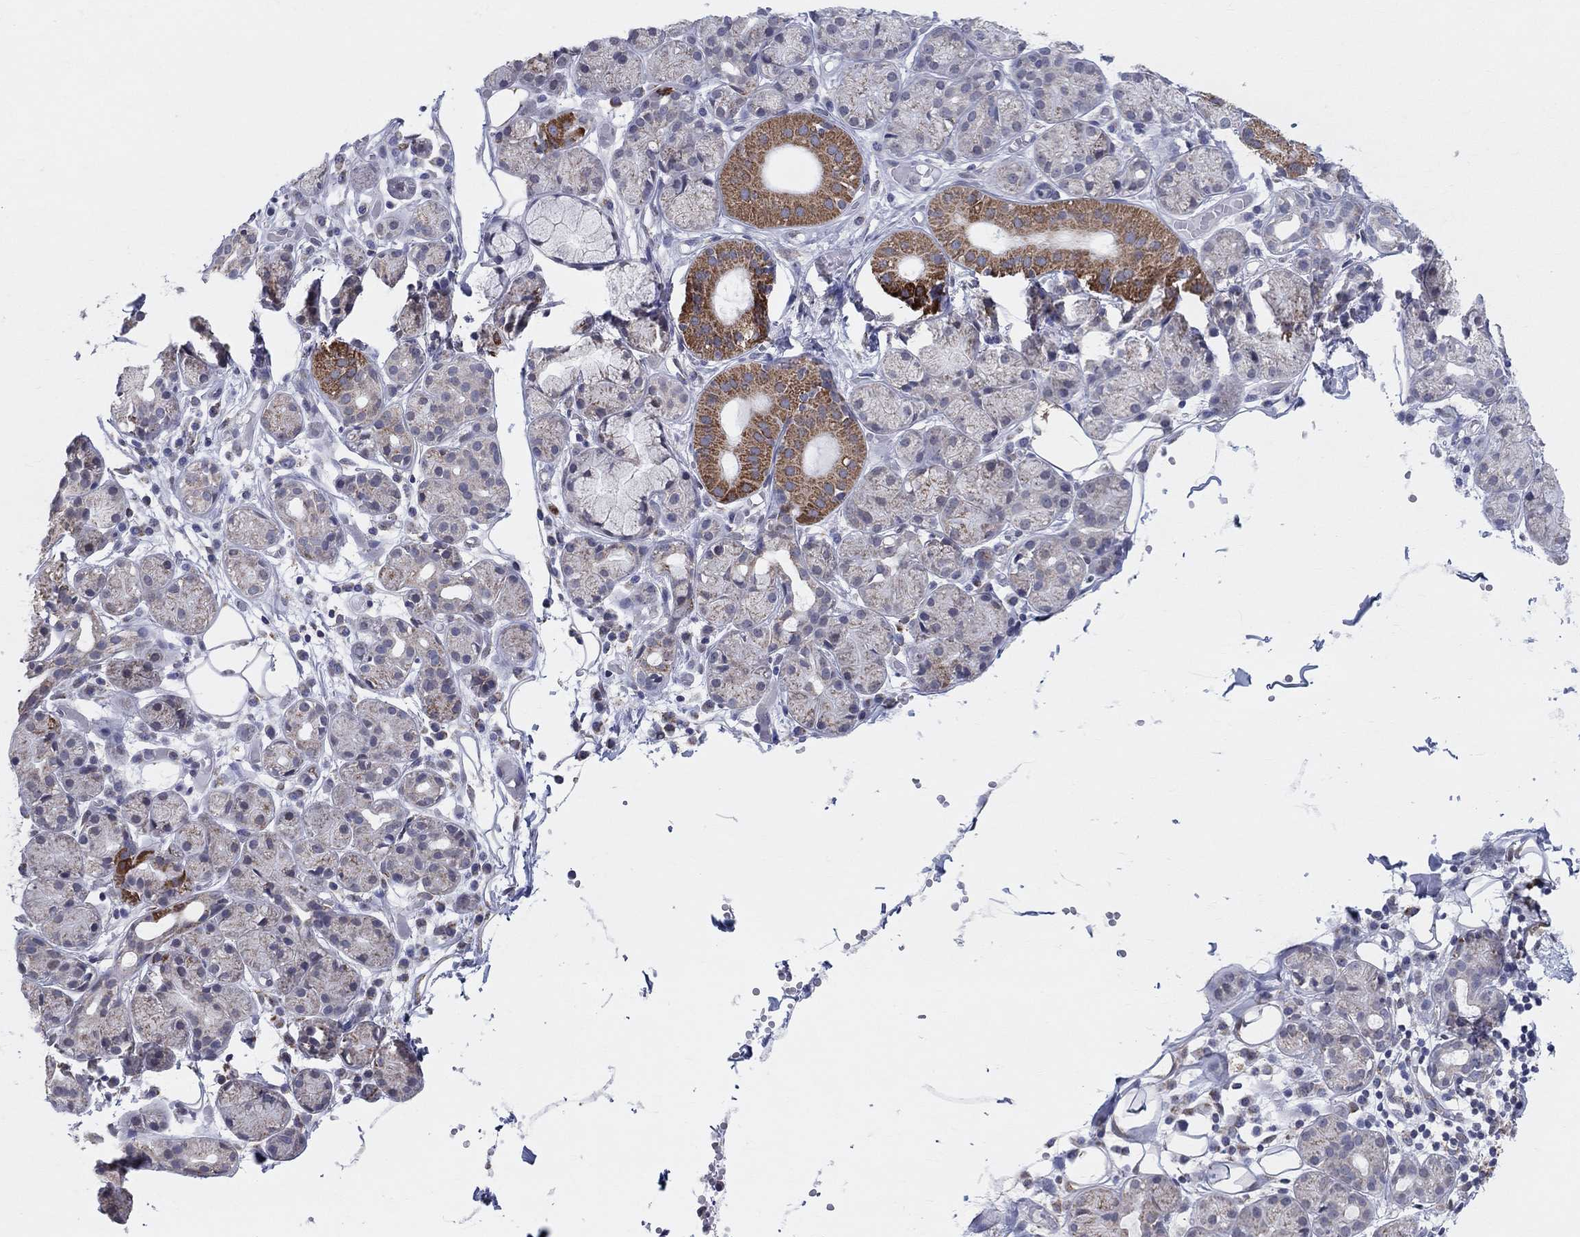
{"staining": {"intensity": "moderate", "quantity": "<25%", "location": "cytoplasmic/membranous"}, "tissue": "salivary gland", "cell_type": "Glandular cells", "image_type": "normal", "snomed": [{"axis": "morphology", "description": "Normal tissue, NOS"}, {"axis": "topography", "description": "Salivary gland"}, {"axis": "topography", "description": "Peripheral nerve tissue"}], "caption": "Protein expression analysis of unremarkable salivary gland demonstrates moderate cytoplasmic/membranous positivity in approximately <25% of glandular cells.", "gene": "KISS1R", "patient": {"sex": "male", "age": 71}}